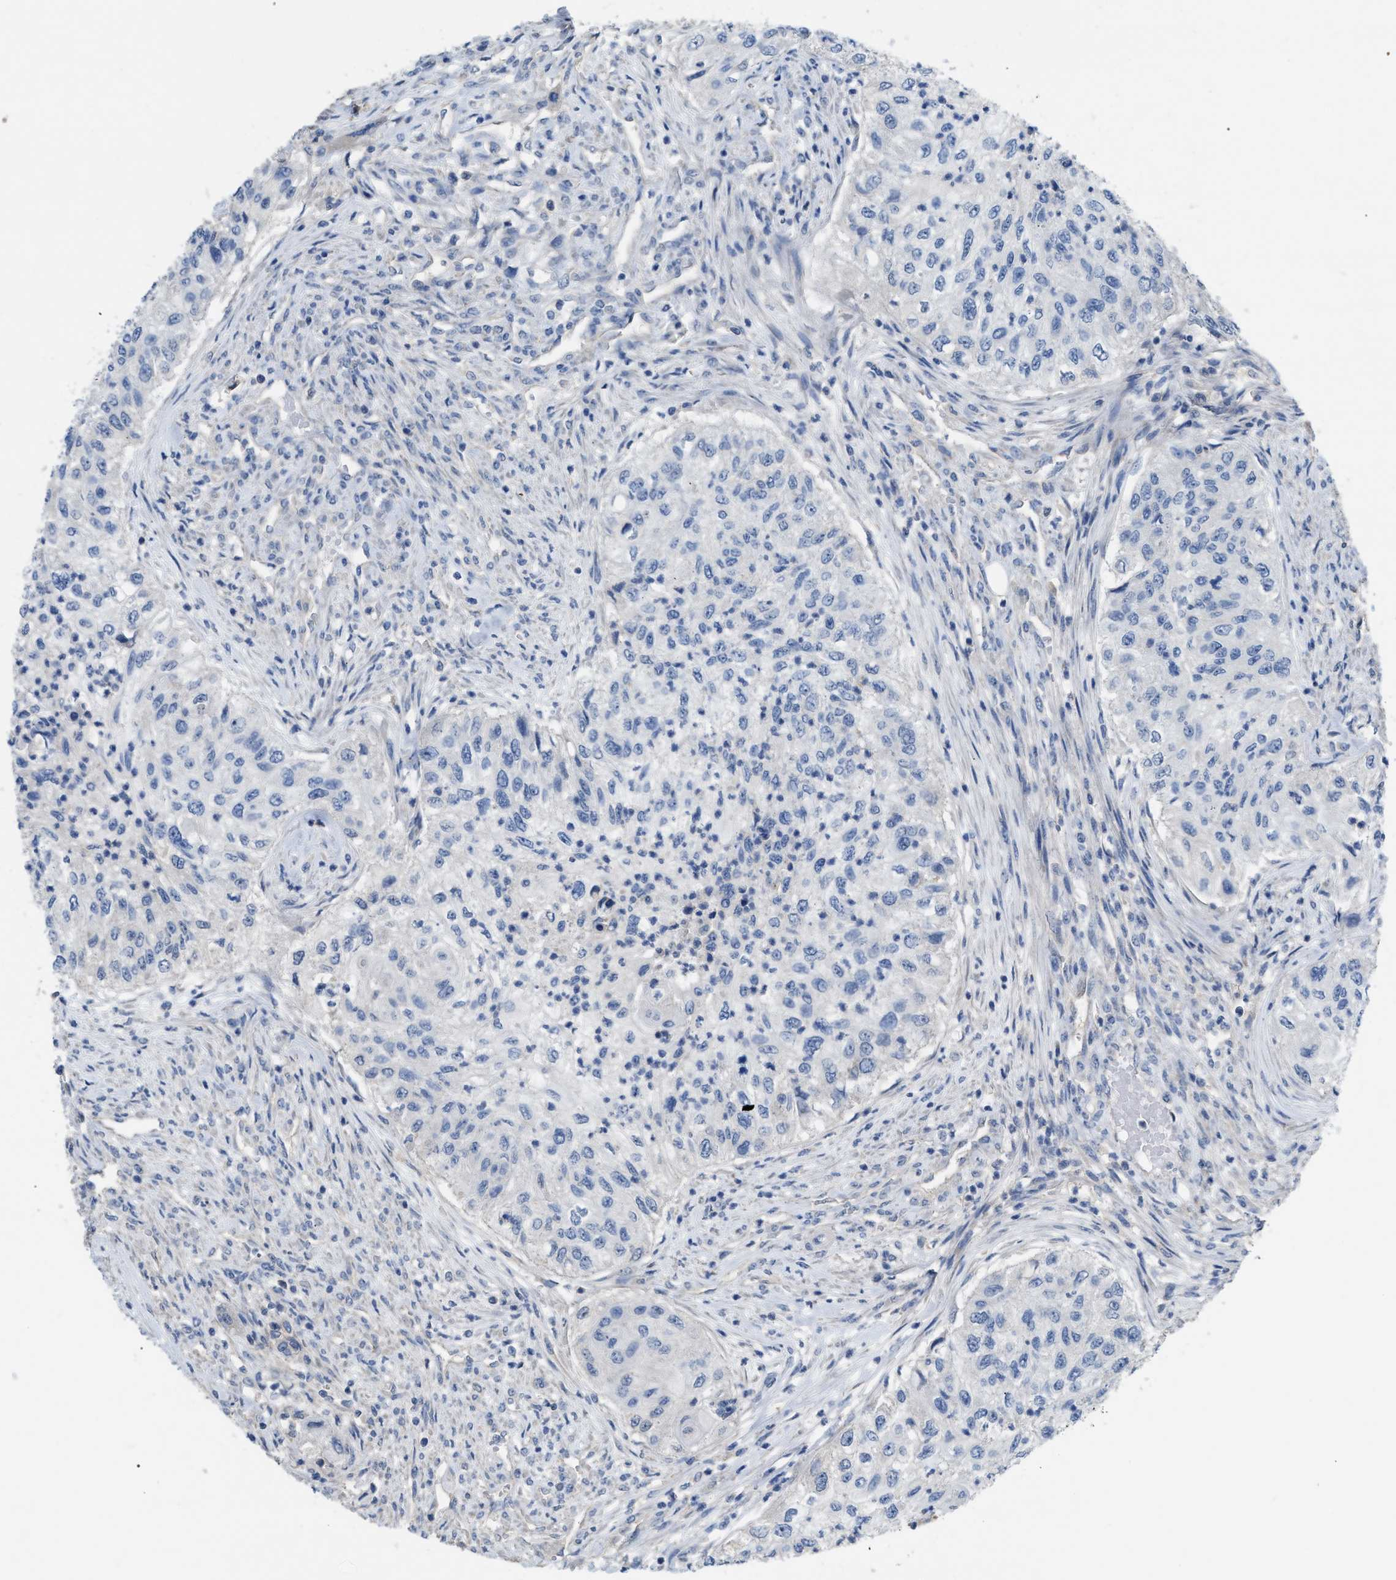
{"staining": {"intensity": "negative", "quantity": "none", "location": "none"}, "tissue": "urothelial cancer", "cell_type": "Tumor cells", "image_type": "cancer", "snomed": [{"axis": "morphology", "description": "Urothelial carcinoma, High grade"}, {"axis": "topography", "description": "Urinary bladder"}], "caption": "The histopathology image reveals no staining of tumor cells in urothelial cancer.", "gene": "DHX58", "patient": {"sex": "female", "age": 60}}